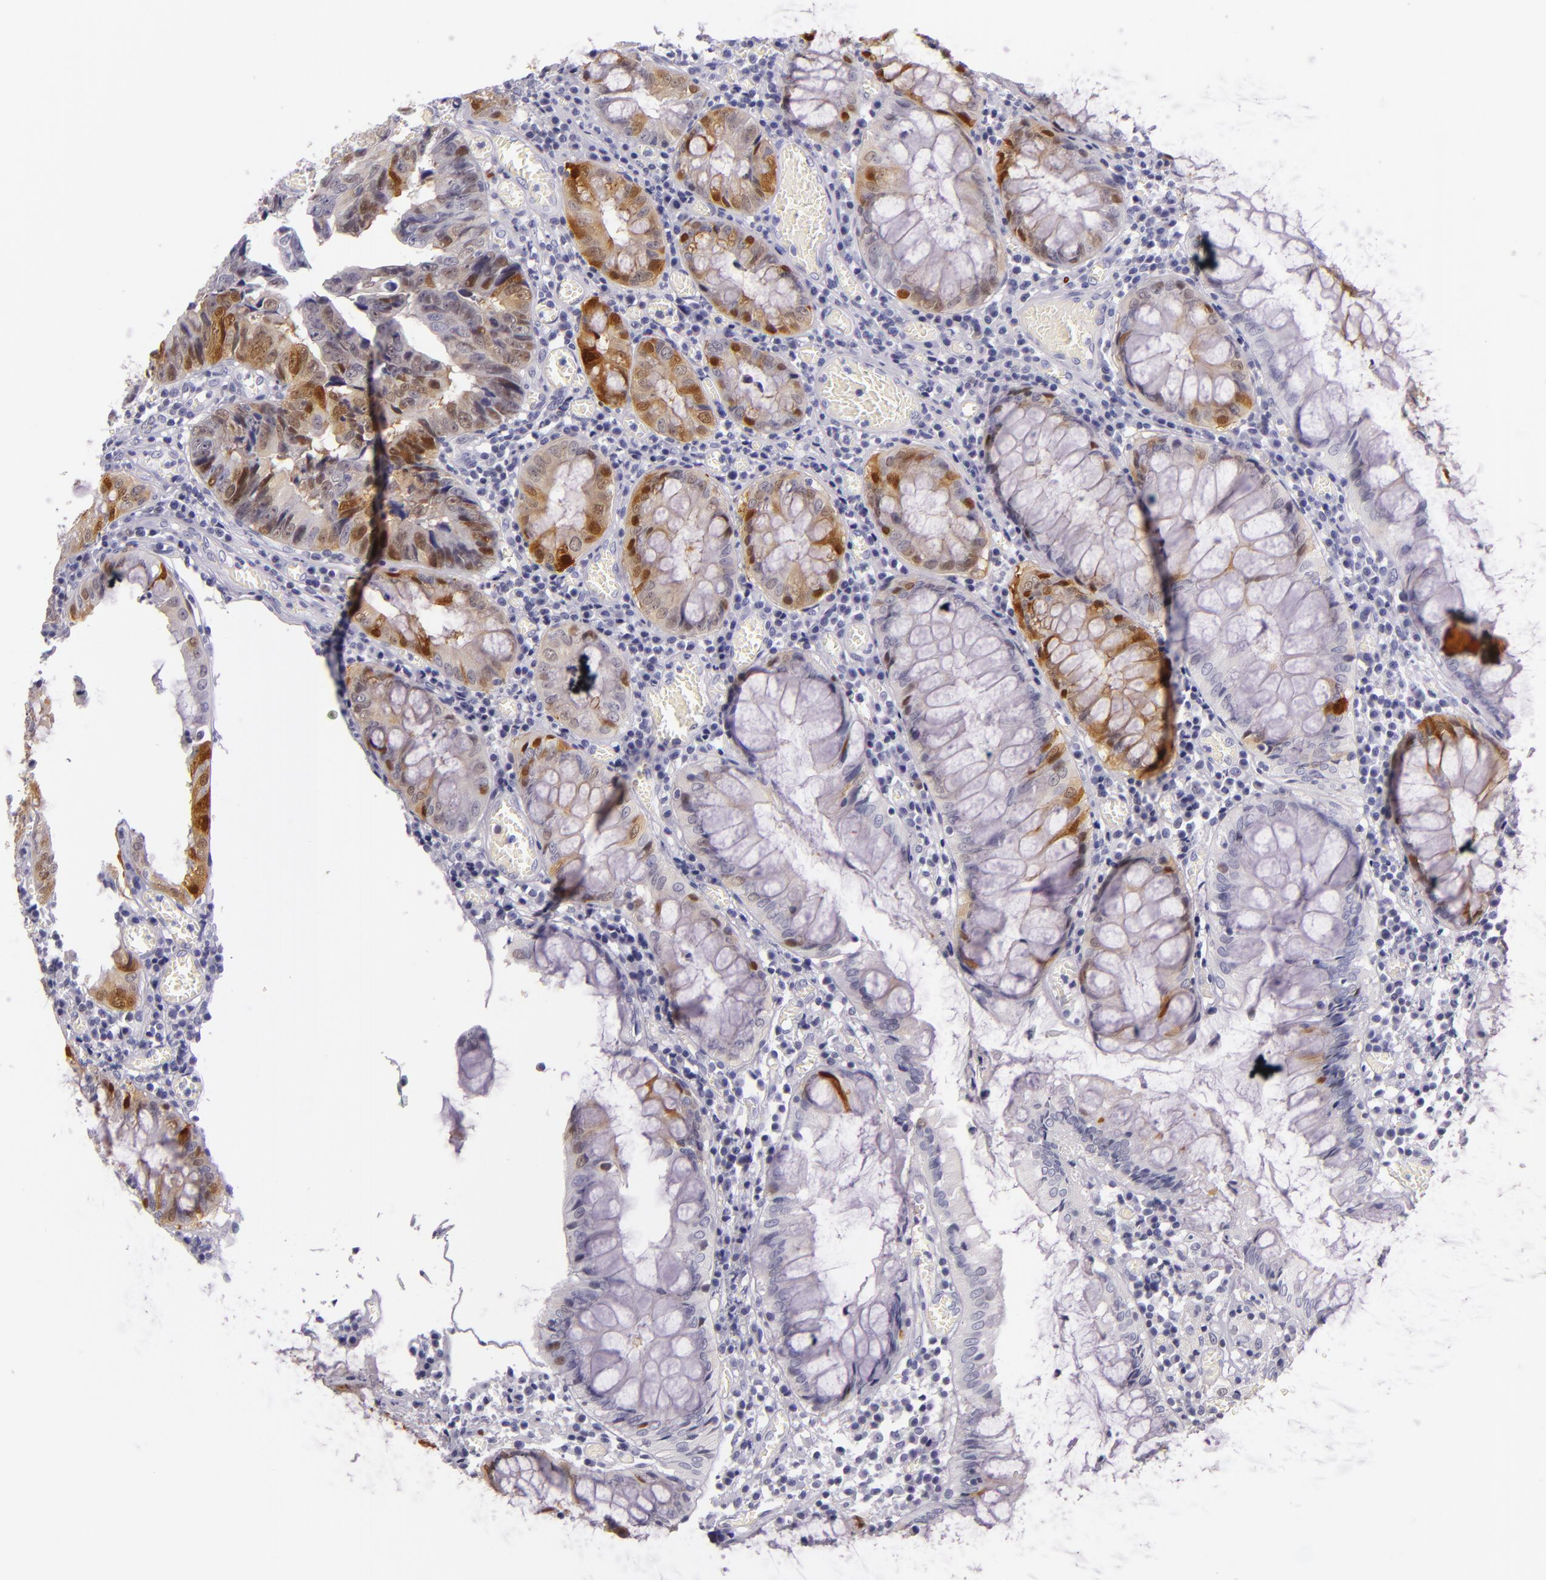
{"staining": {"intensity": "moderate", "quantity": "25%-75%", "location": "nuclear"}, "tissue": "colorectal cancer", "cell_type": "Tumor cells", "image_type": "cancer", "snomed": [{"axis": "morphology", "description": "Adenocarcinoma, NOS"}, {"axis": "topography", "description": "Rectum"}], "caption": "IHC staining of adenocarcinoma (colorectal), which shows medium levels of moderate nuclear expression in approximately 25%-75% of tumor cells indicating moderate nuclear protein positivity. The staining was performed using DAB (3,3'-diaminobenzidine) (brown) for protein detection and nuclei were counterstained in hematoxylin (blue).", "gene": "MT1A", "patient": {"sex": "female", "age": 98}}